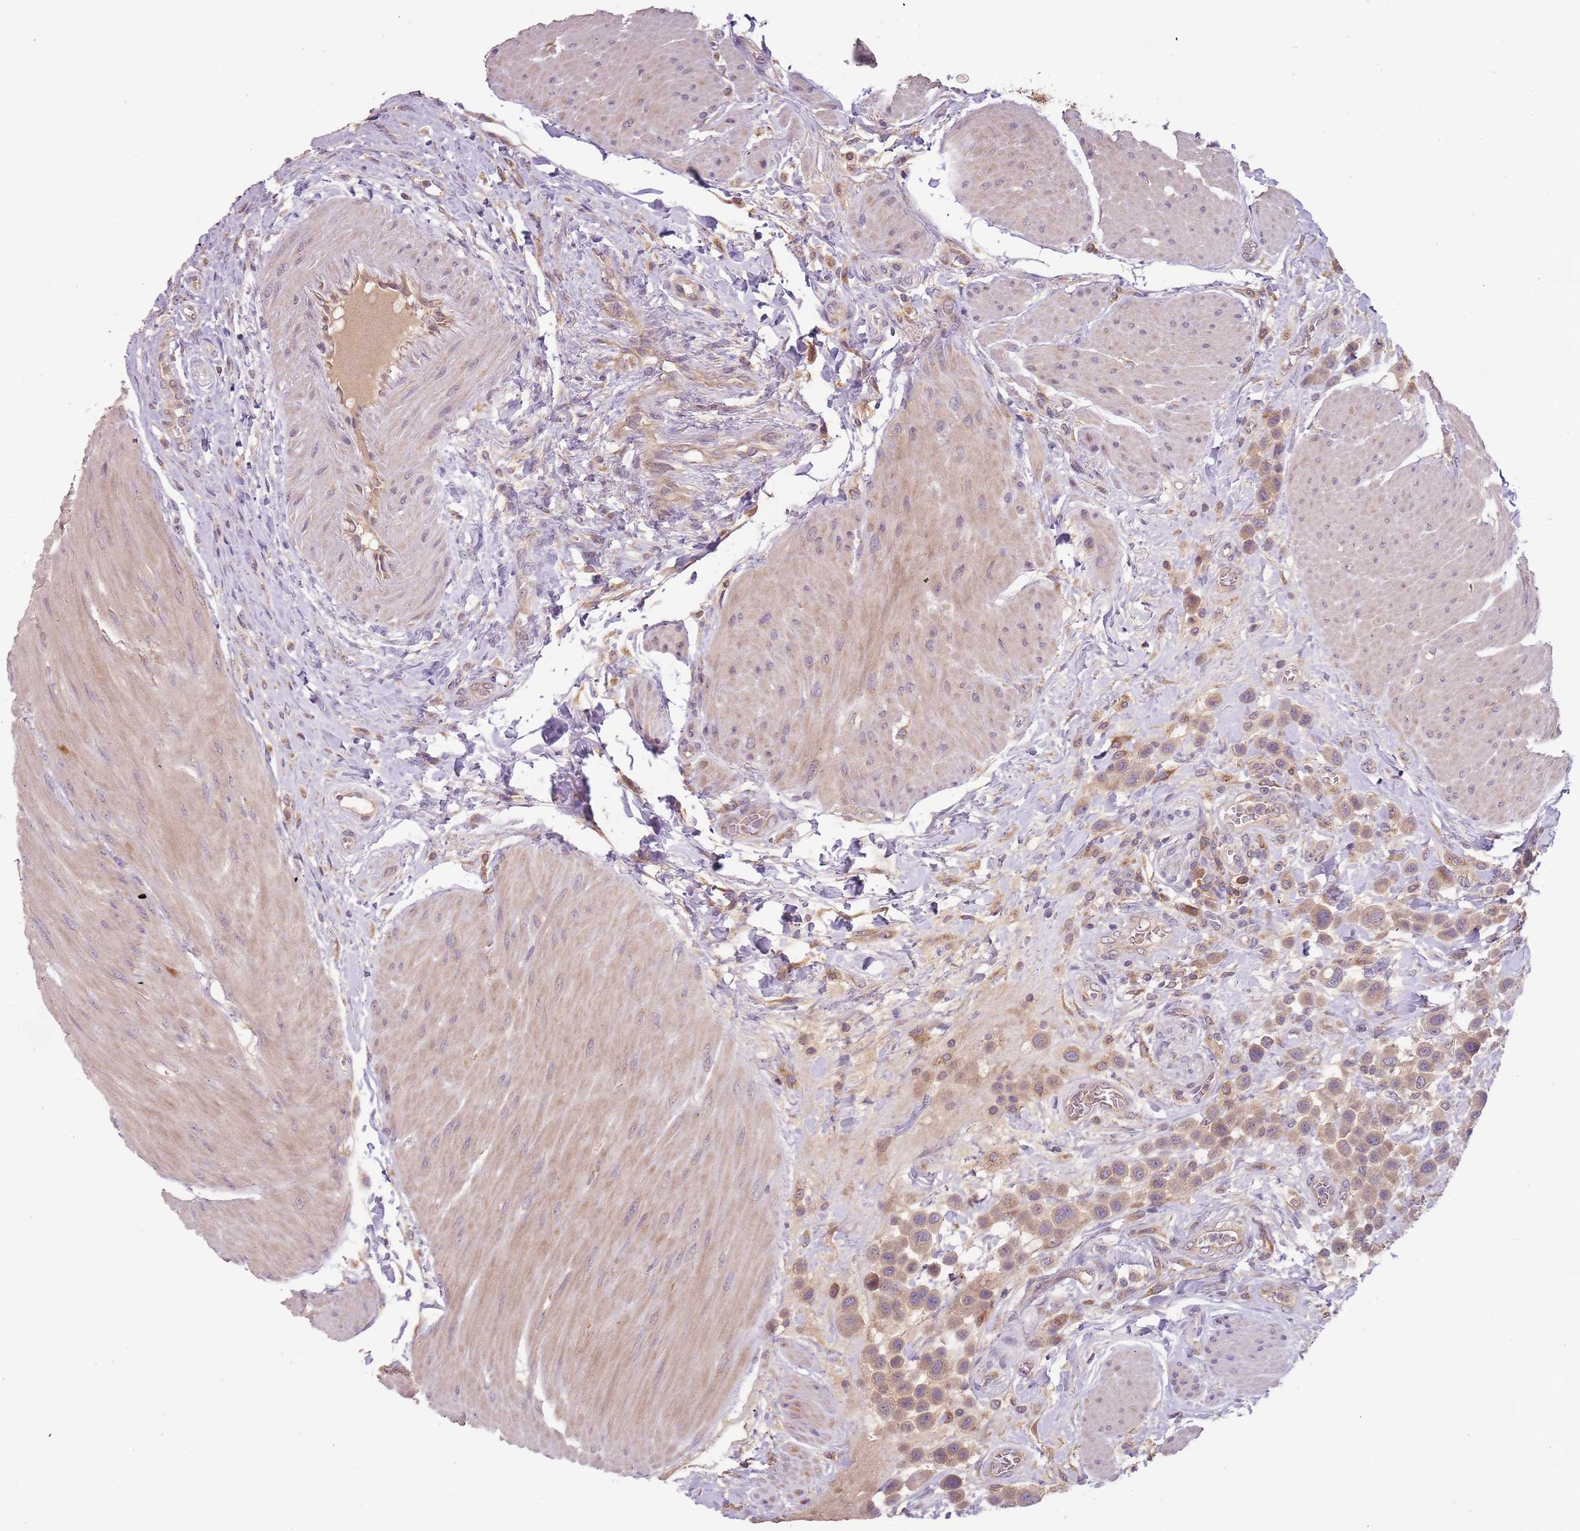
{"staining": {"intensity": "moderate", "quantity": ">75%", "location": "cytoplasmic/membranous"}, "tissue": "urothelial cancer", "cell_type": "Tumor cells", "image_type": "cancer", "snomed": [{"axis": "morphology", "description": "Urothelial carcinoma, High grade"}, {"axis": "topography", "description": "Urinary bladder"}], "caption": "DAB (3,3'-diaminobenzidine) immunohistochemical staining of human high-grade urothelial carcinoma demonstrates moderate cytoplasmic/membranous protein expression in approximately >75% of tumor cells. (Brightfield microscopy of DAB IHC at high magnification).", "gene": "FECH", "patient": {"sex": "male", "age": 50}}